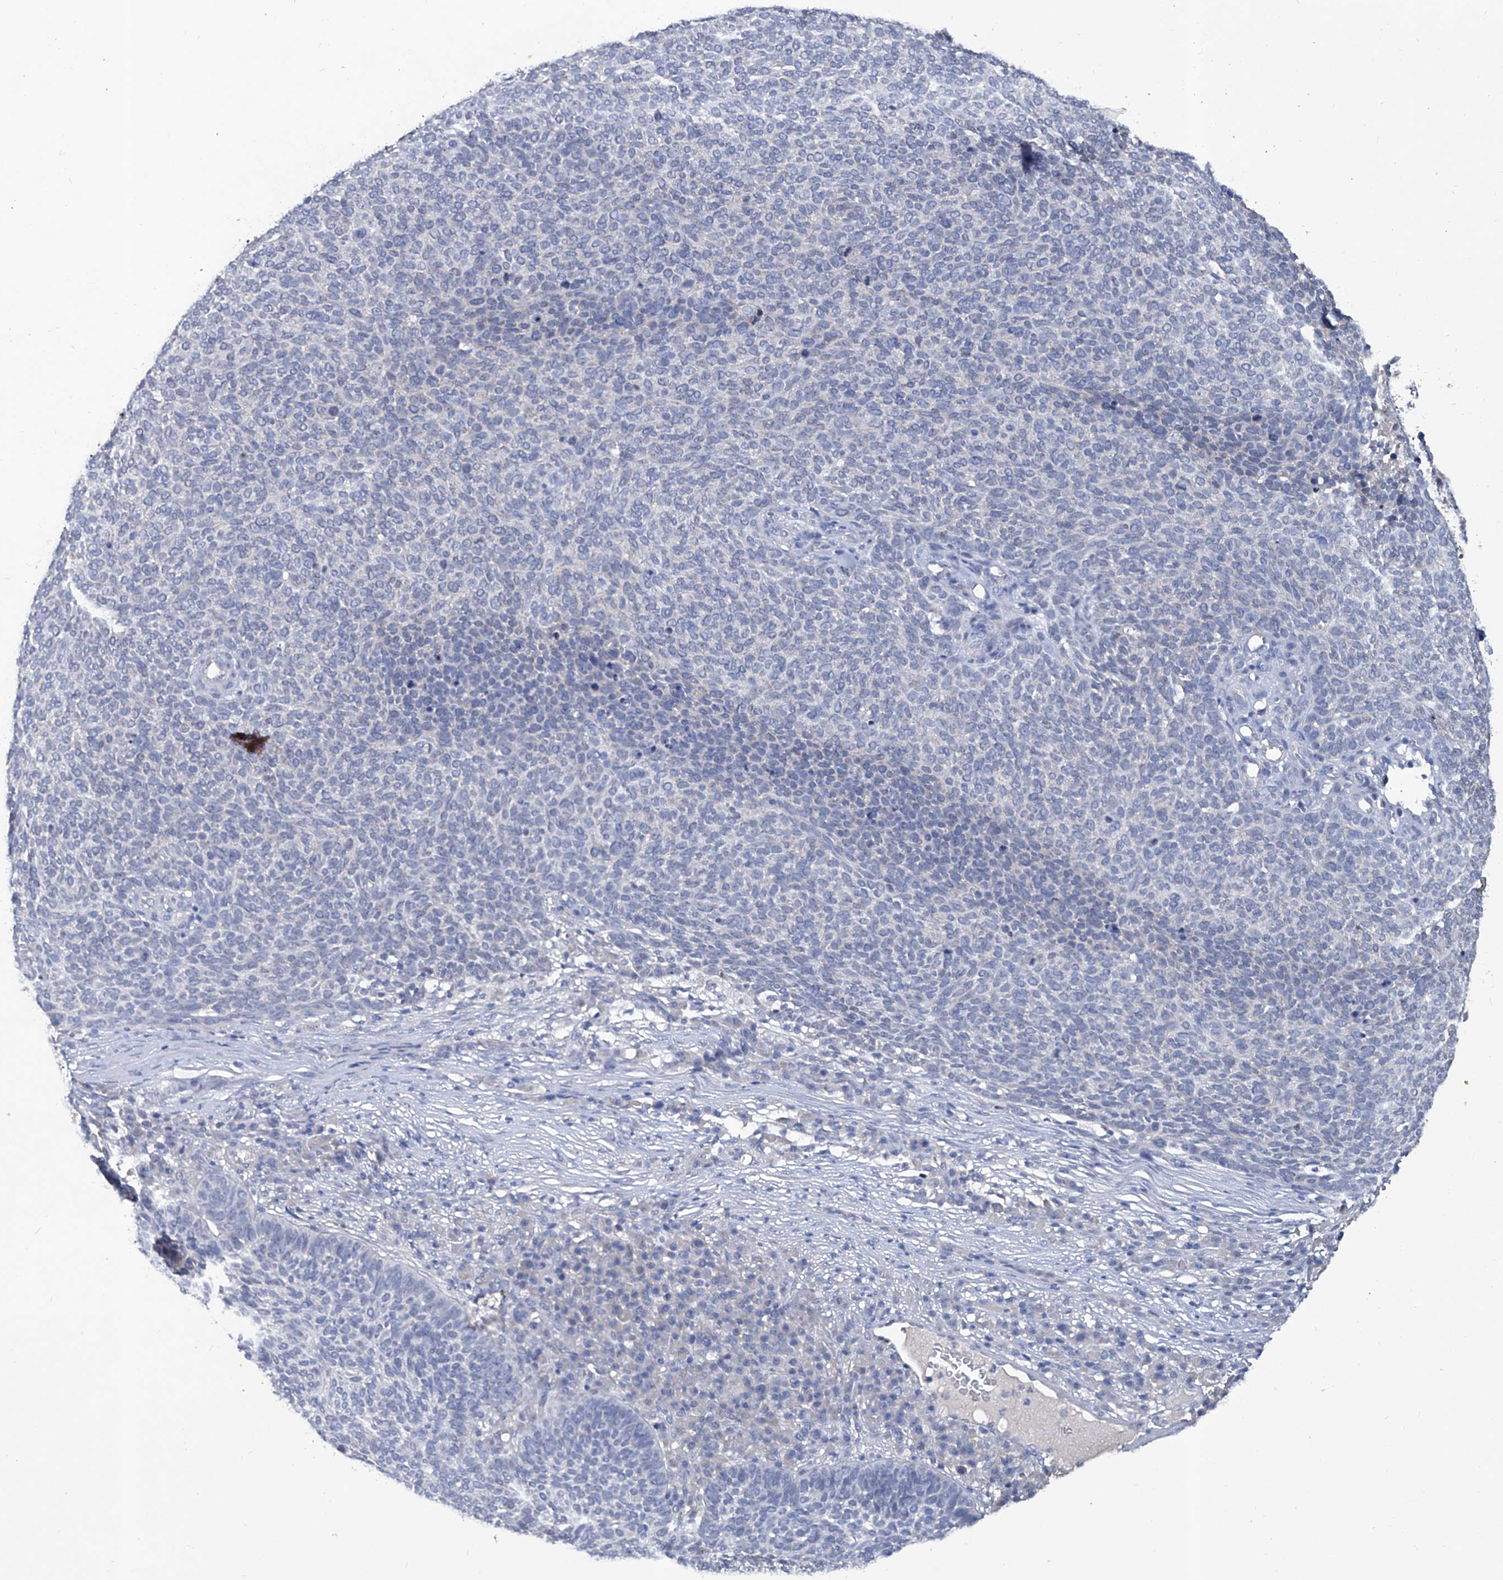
{"staining": {"intensity": "negative", "quantity": "none", "location": "none"}, "tissue": "skin cancer", "cell_type": "Tumor cells", "image_type": "cancer", "snomed": [{"axis": "morphology", "description": "Squamous cell carcinoma, NOS"}, {"axis": "topography", "description": "Skin"}], "caption": "High power microscopy image of an IHC histopathology image of skin squamous cell carcinoma, revealing no significant positivity in tumor cells.", "gene": "KLHL17", "patient": {"sex": "female", "age": 90}}